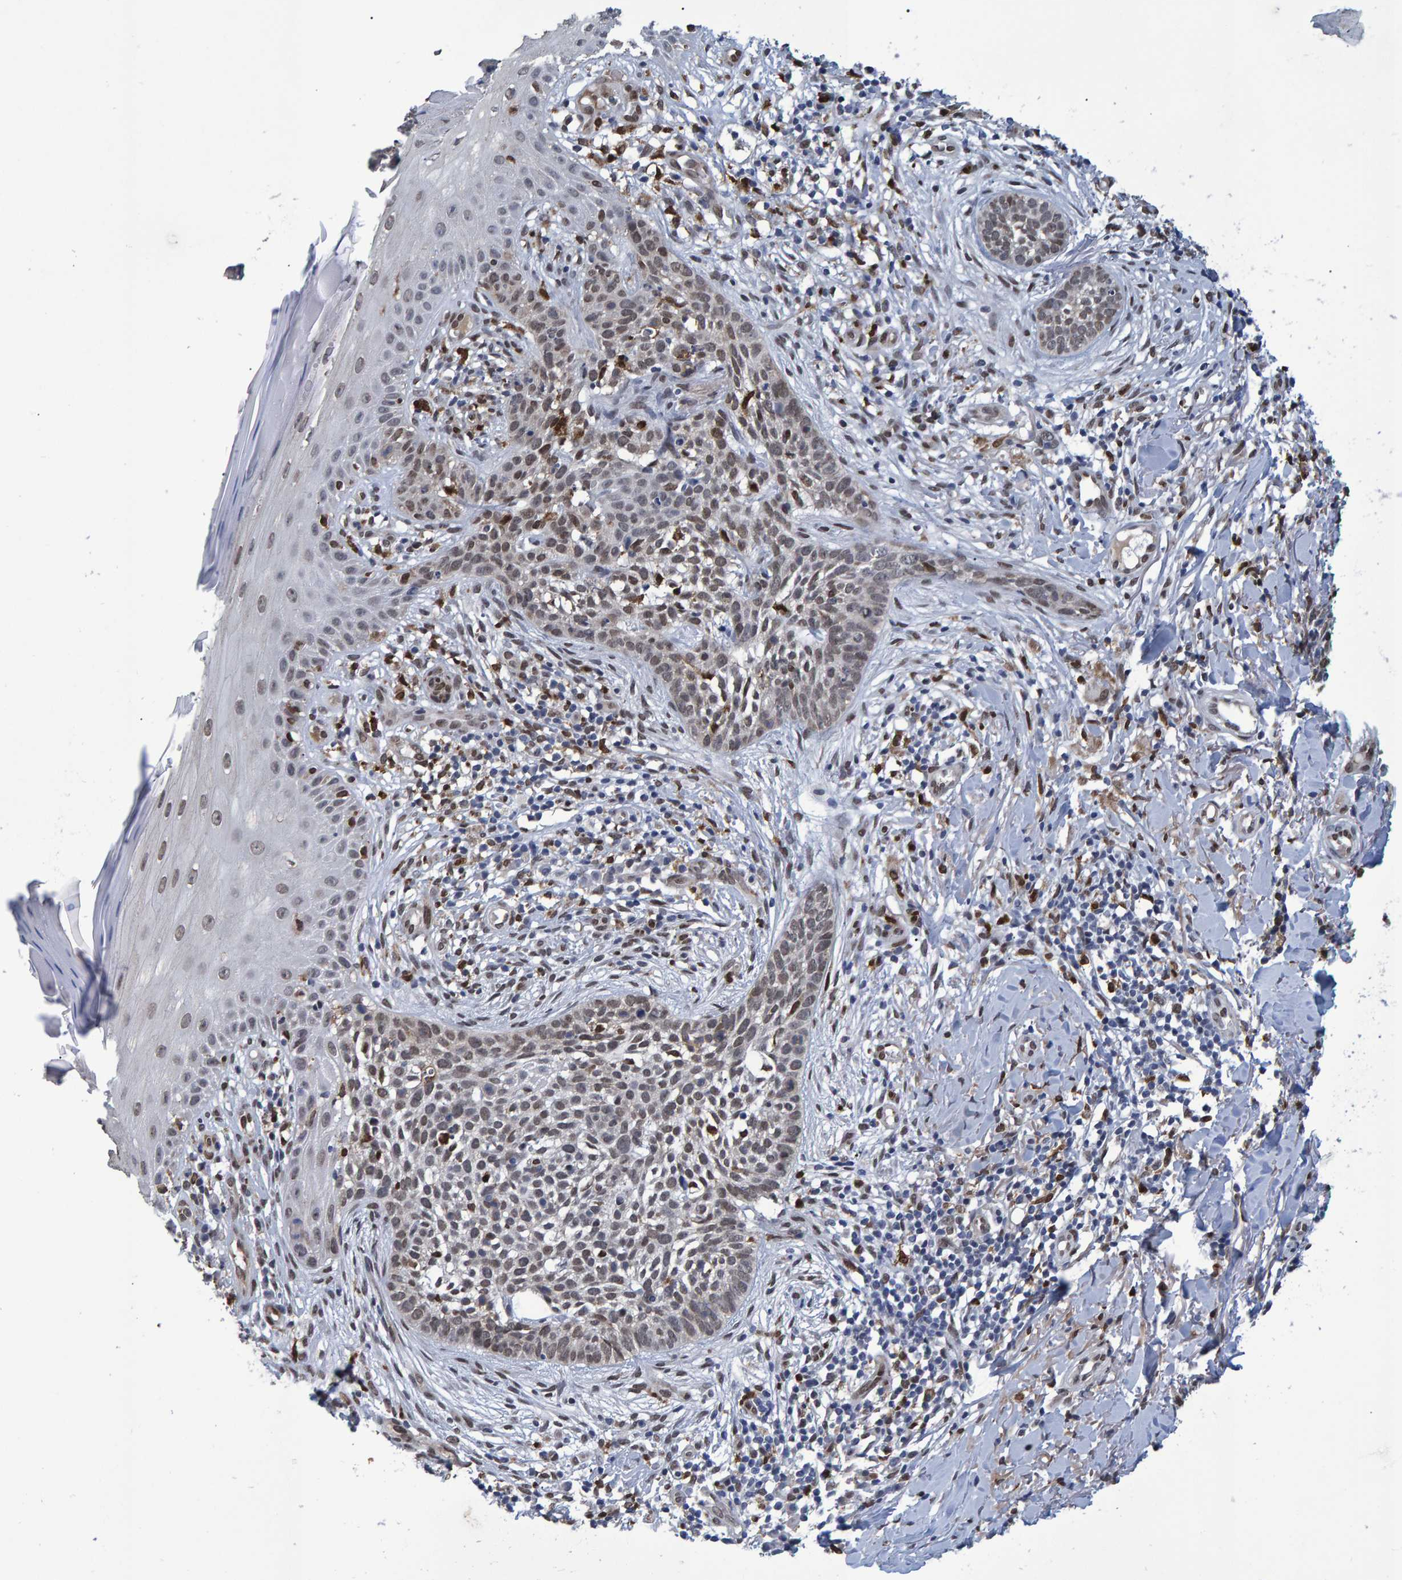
{"staining": {"intensity": "weak", "quantity": ">75%", "location": "nuclear"}, "tissue": "skin cancer", "cell_type": "Tumor cells", "image_type": "cancer", "snomed": [{"axis": "morphology", "description": "Normal tissue, NOS"}, {"axis": "morphology", "description": "Basal cell carcinoma"}, {"axis": "topography", "description": "Skin"}], "caption": "Protein analysis of skin cancer tissue shows weak nuclear staining in about >75% of tumor cells.", "gene": "QKI", "patient": {"sex": "male", "age": 67}}